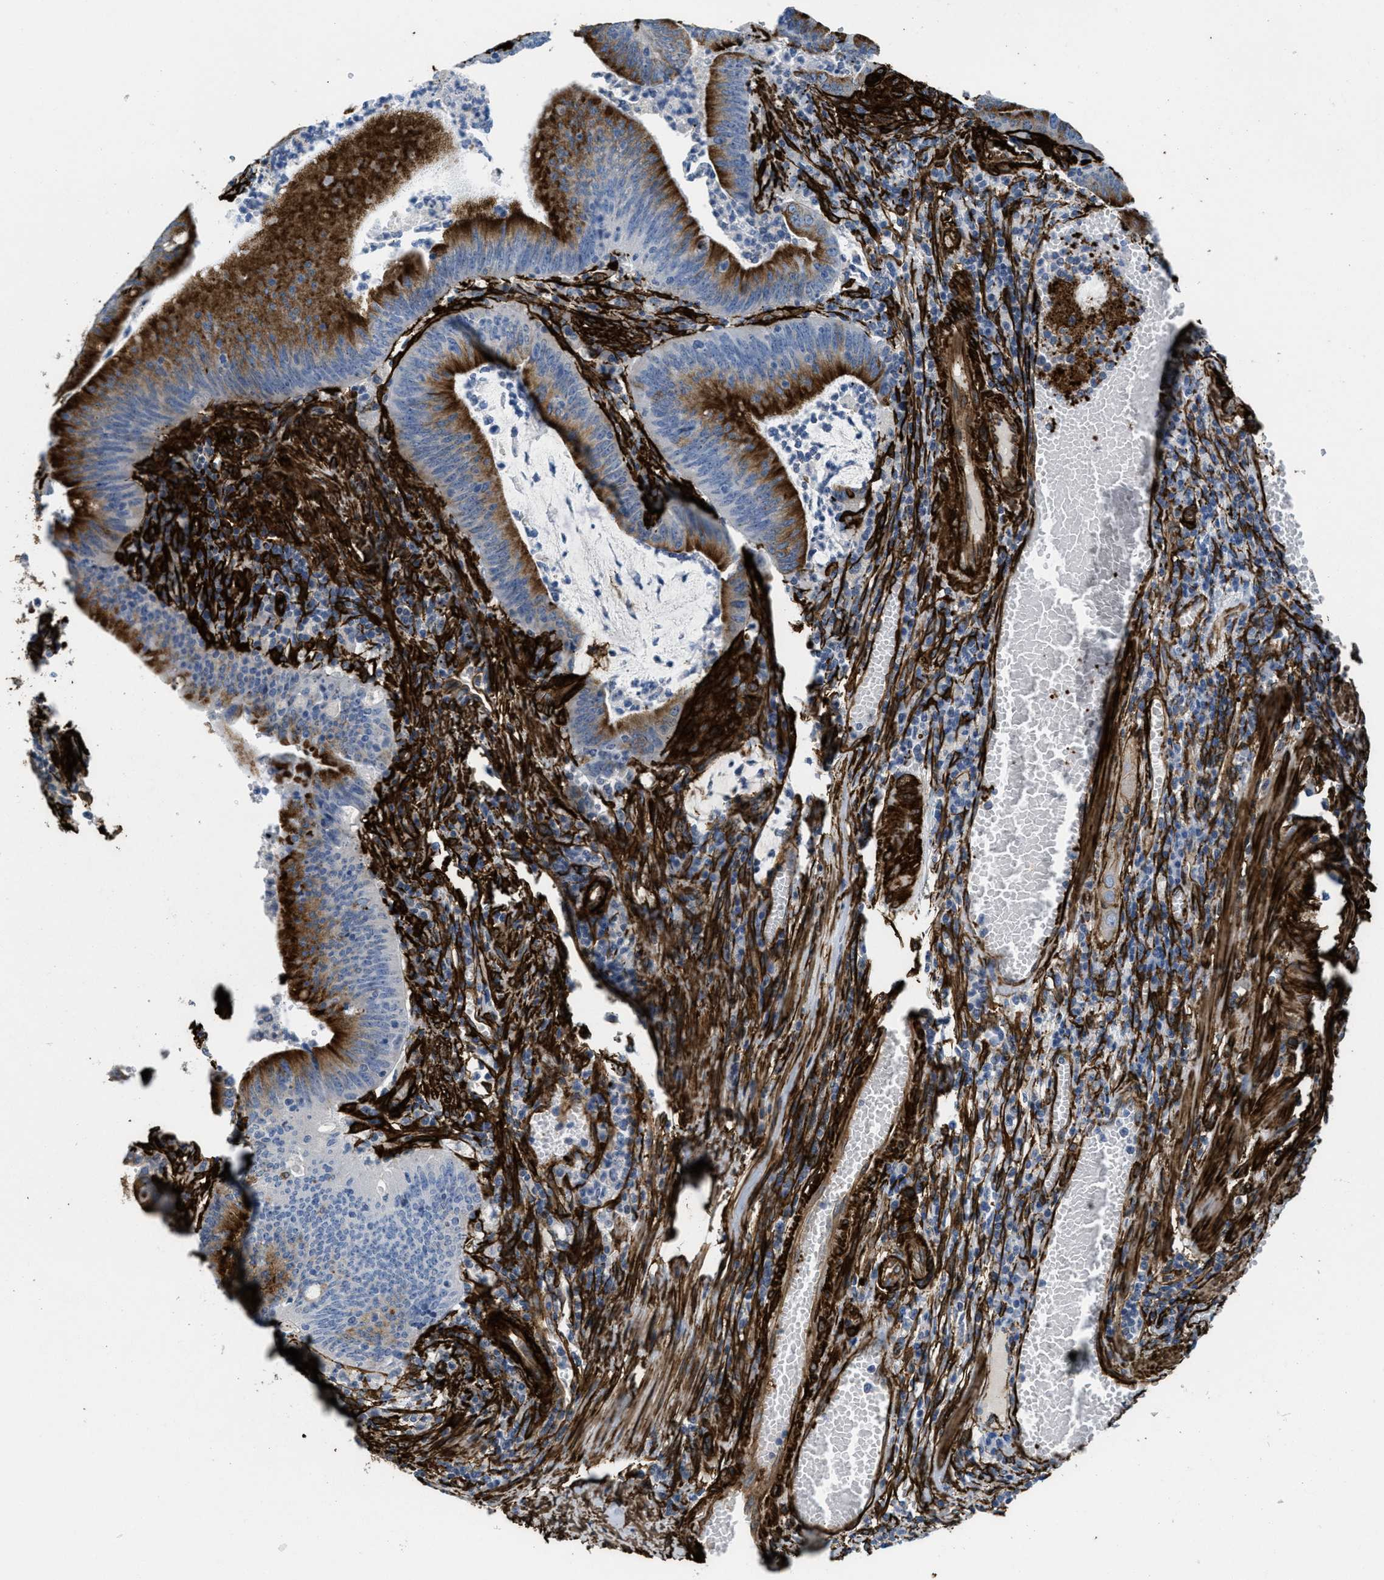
{"staining": {"intensity": "strong", "quantity": ">75%", "location": "cytoplasmic/membranous"}, "tissue": "colorectal cancer", "cell_type": "Tumor cells", "image_type": "cancer", "snomed": [{"axis": "morphology", "description": "Normal tissue, NOS"}, {"axis": "morphology", "description": "Adenocarcinoma, NOS"}, {"axis": "topography", "description": "Rectum"}], "caption": "Immunohistochemical staining of adenocarcinoma (colorectal) reveals high levels of strong cytoplasmic/membranous protein expression in about >75% of tumor cells.", "gene": "CALD1", "patient": {"sex": "female", "age": 66}}